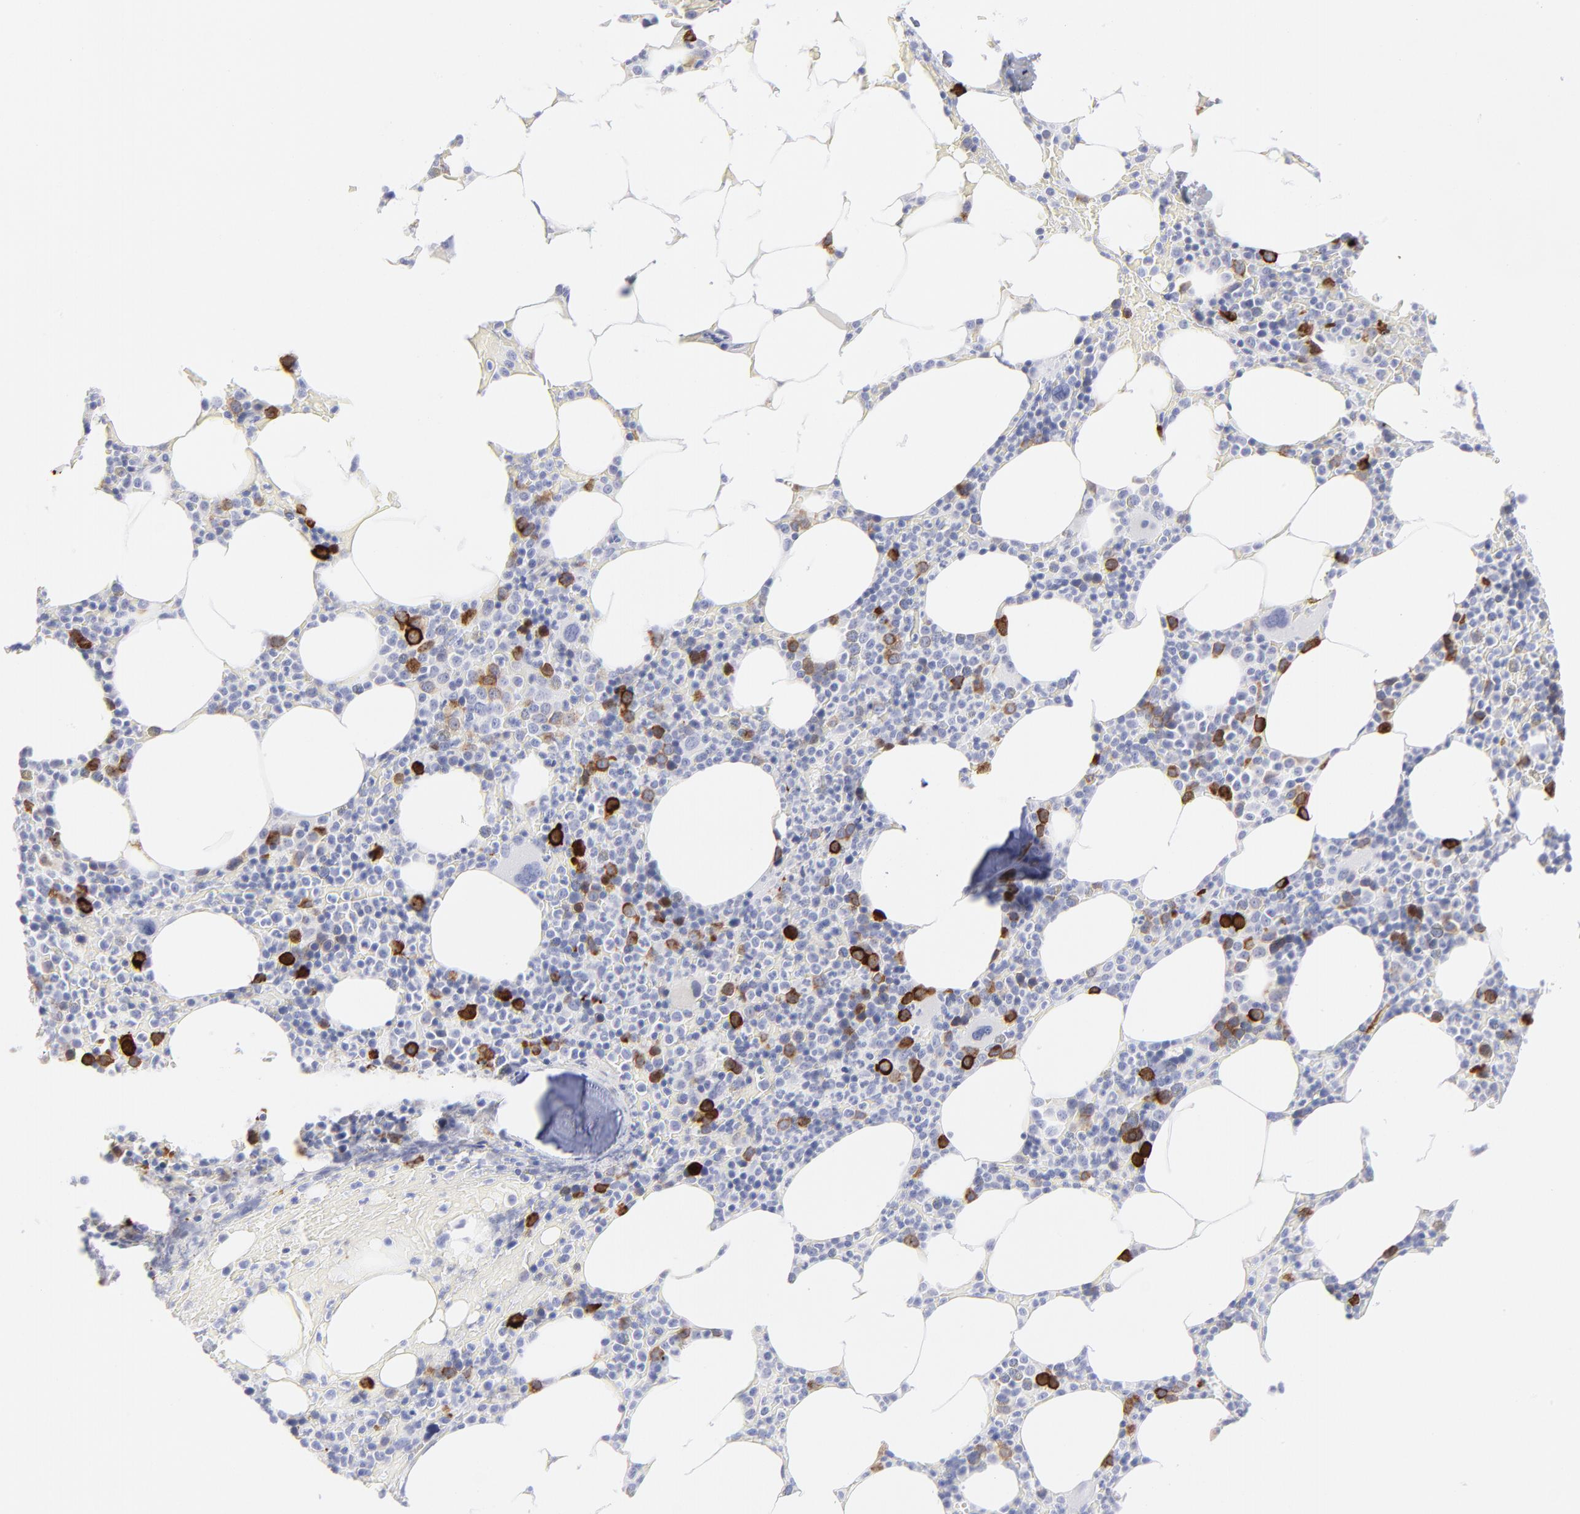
{"staining": {"intensity": "strong", "quantity": "25%-75%", "location": "cytoplasmic/membranous"}, "tissue": "bone marrow", "cell_type": "Hematopoietic cells", "image_type": "normal", "snomed": [{"axis": "morphology", "description": "Normal tissue, NOS"}, {"axis": "topography", "description": "Bone marrow"}], "caption": "Benign bone marrow reveals strong cytoplasmic/membranous expression in approximately 25%-75% of hematopoietic cells, visualized by immunohistochemistry.", "gene": "CCNB1", "patient": {"sex": "female", "age": 66}}